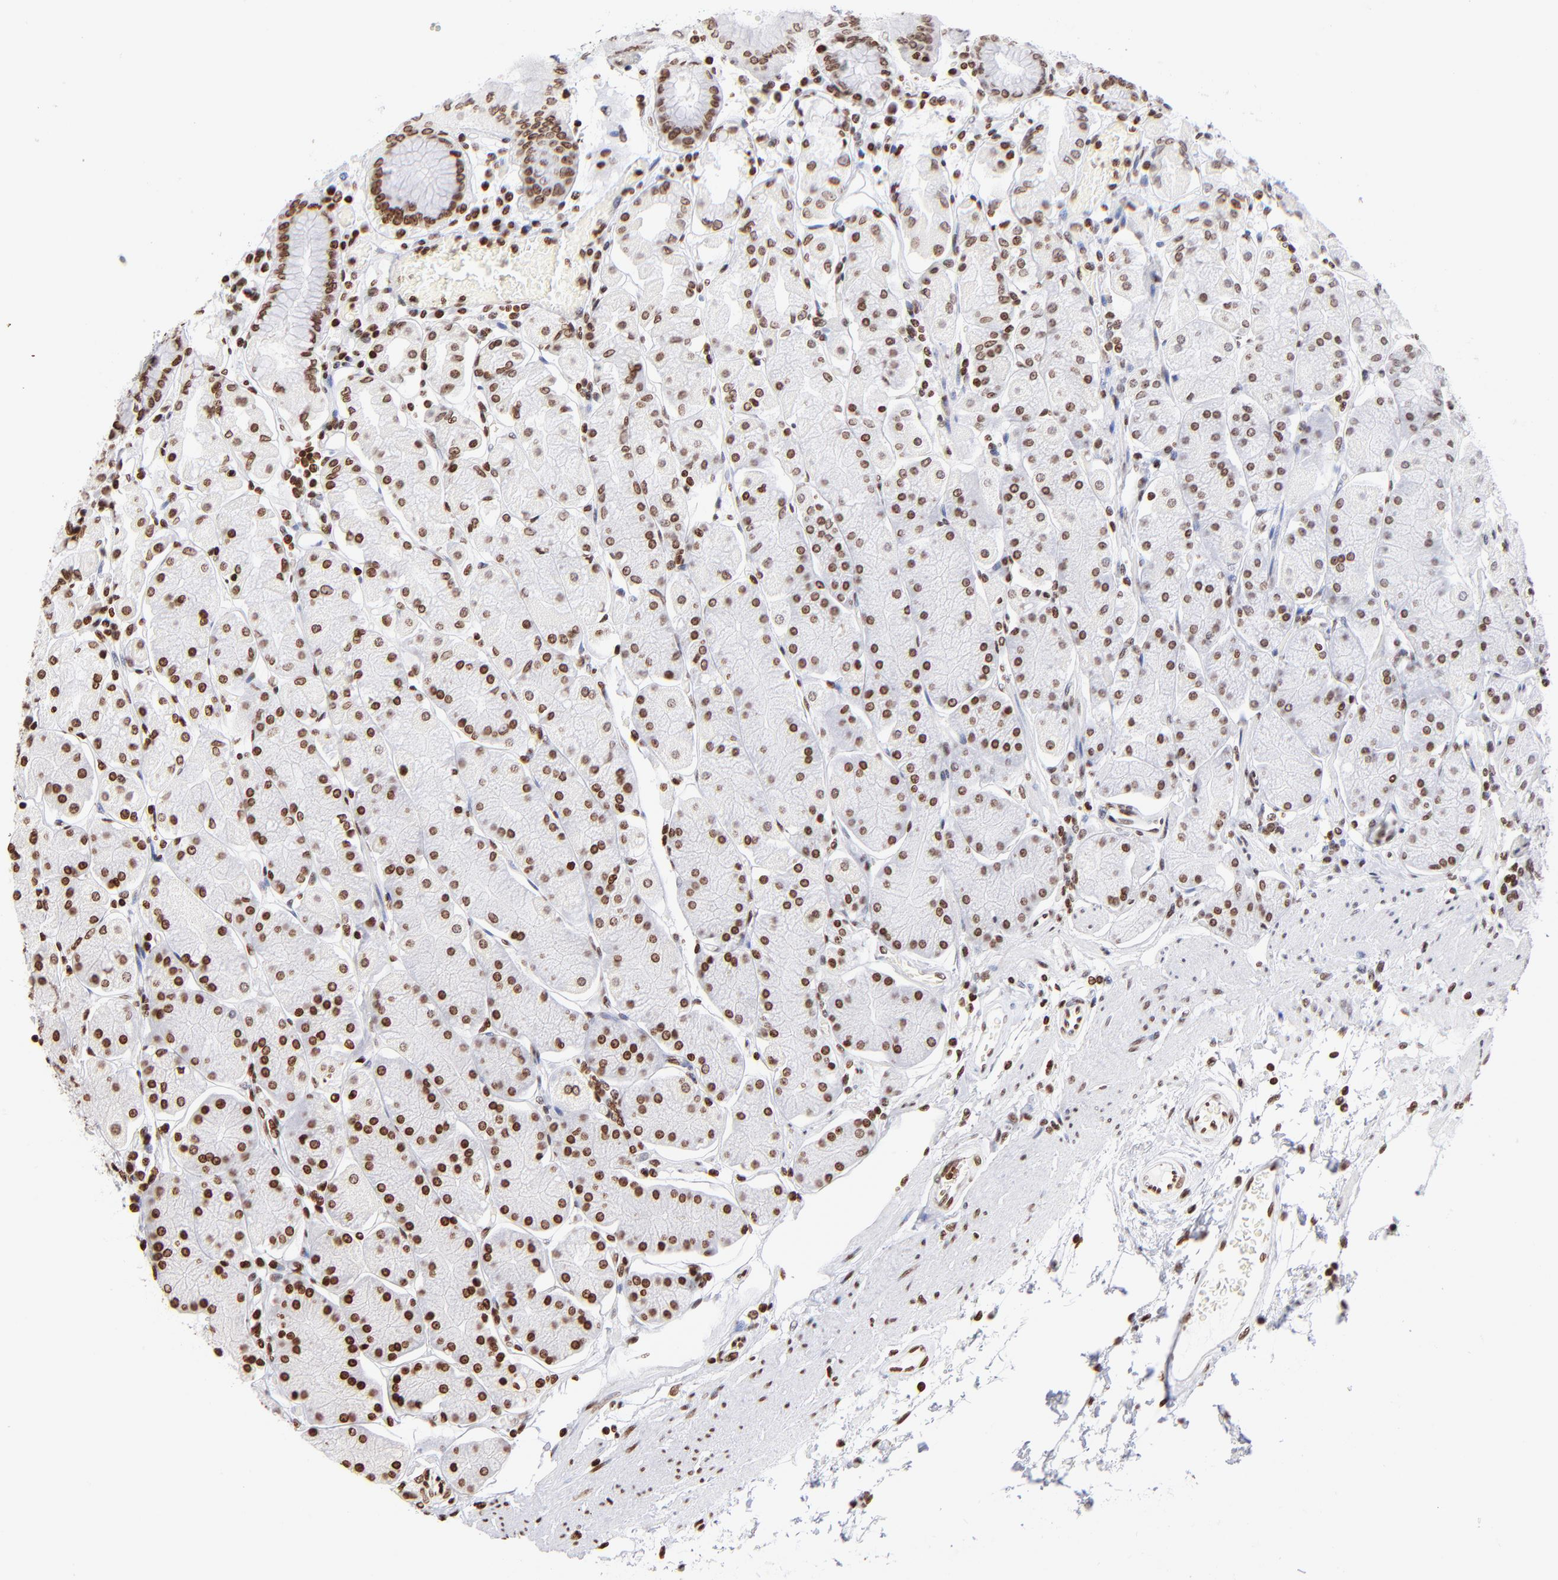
{"staining": {"intensity": "strong", "quantity": ">75%", "location": "nuclear"}, "tissue": "stomach", "cell_type": "Glandular cells", "image_type": "normal", "snomed": [{"axis": "morphology", "description": "Normal tissue, NOS"}, {"axis": "topography", "description": "Stomach, upper"}, {"axis": "topography", "description": "Stomach"}], "caption": "DAB immunohistochemical staining of normal human stomach displays strong nuclear protein expression in about >75% of glandular cells.", "gene": "RTL4", "patient": {"sex": "male", "age": 76}}